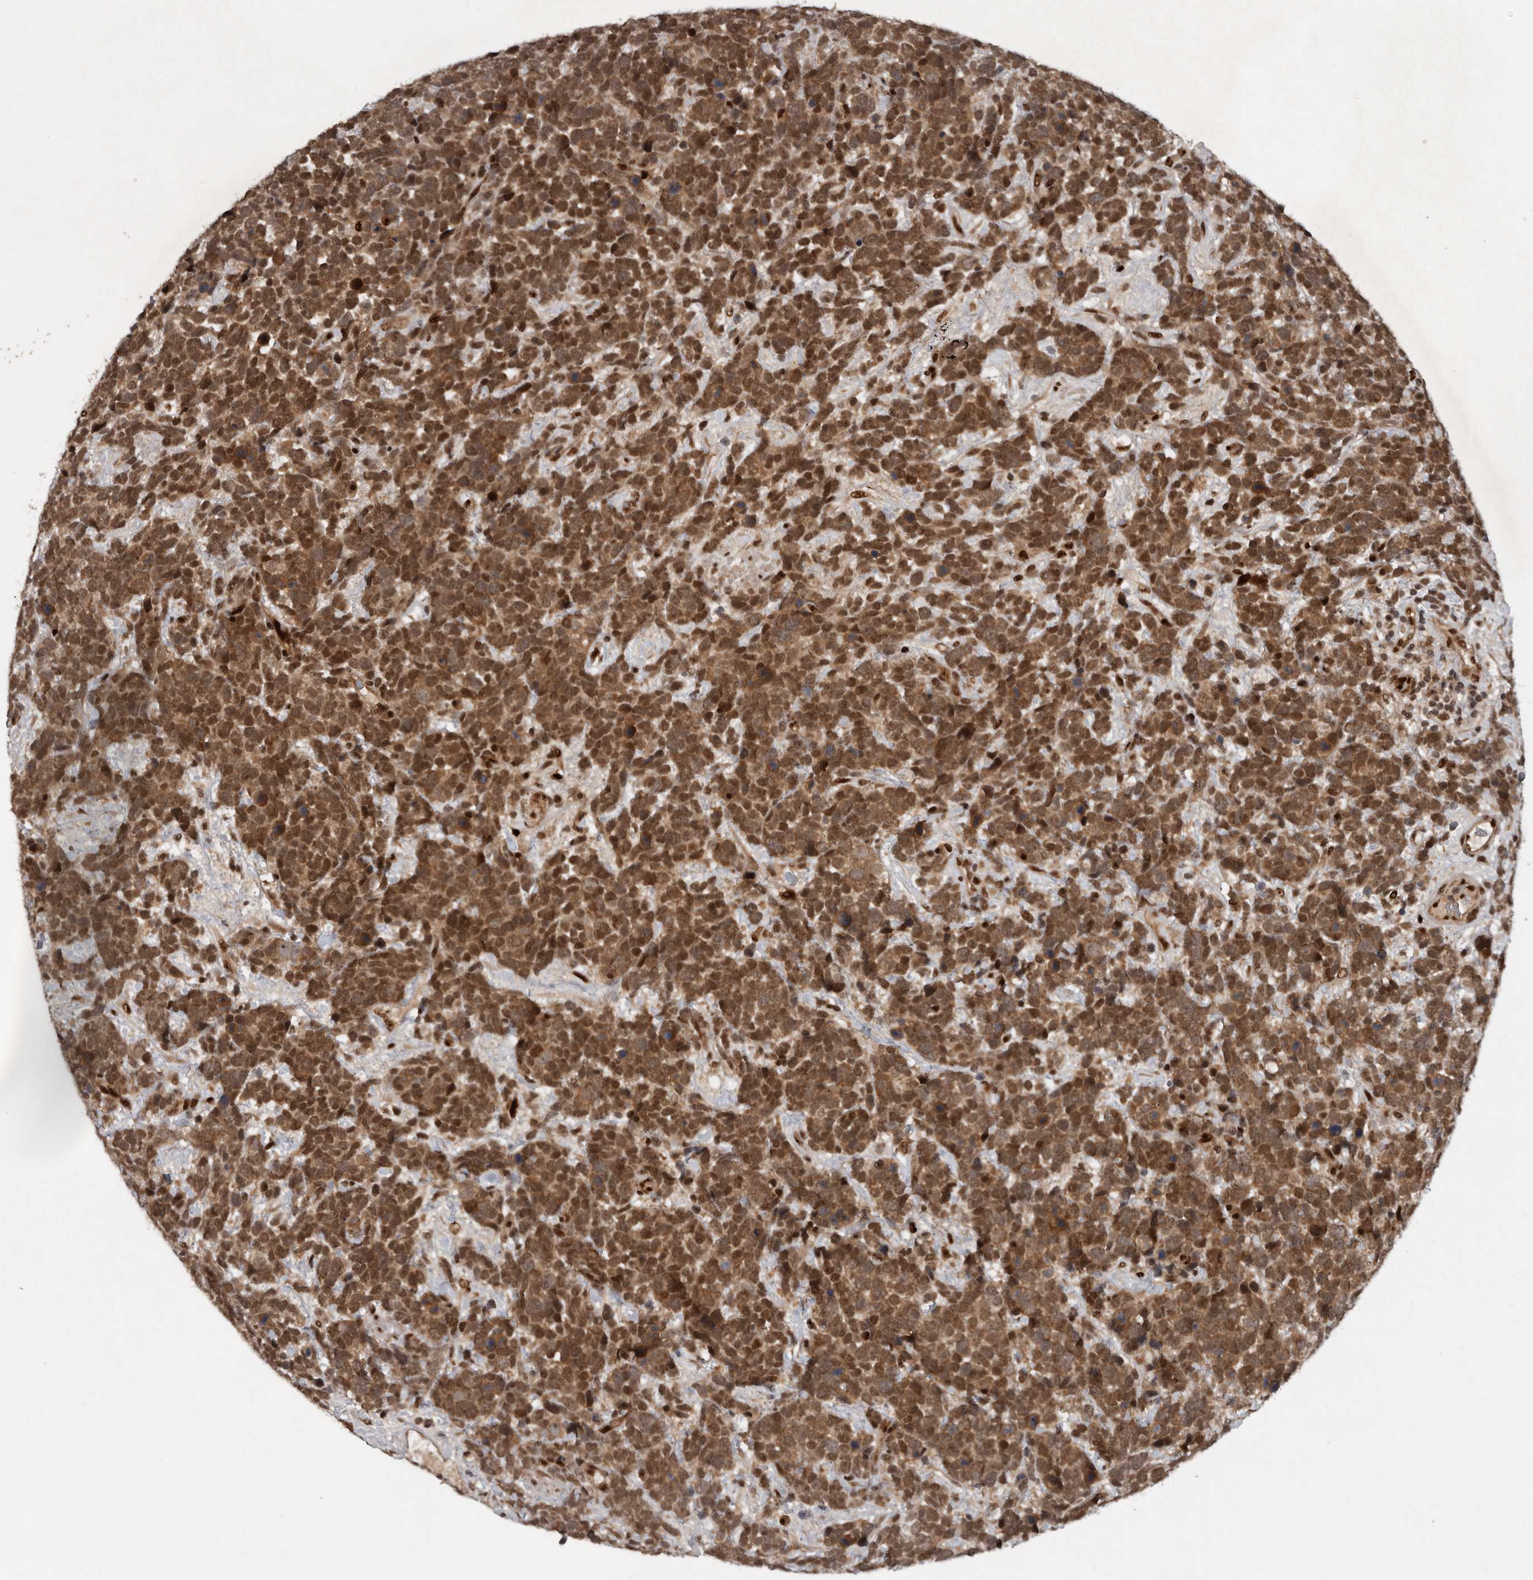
{"staining": {"intensity": "moderate", "quantity": ">75%", "location": "cytoplasmic/membranous,nuclear"}, "tissue": "urothelial cancer", "cell_type": "Tumor cells", "image_type": "cancer", "snomed": [{"axis": "morphology", "description": "Urothelial carcinoma, High grade"}, {"axis": "topography", "description": "Urinary bladder"}], "caption": "Urothelial cancer stained for a protein (brown) exhibits moderate cytoplasmic/membranous and nuclear positive positivity in approximately >75% of tumor cells.", "gene": "CDC27", "patient": {"sex": "female", "age": 82}}